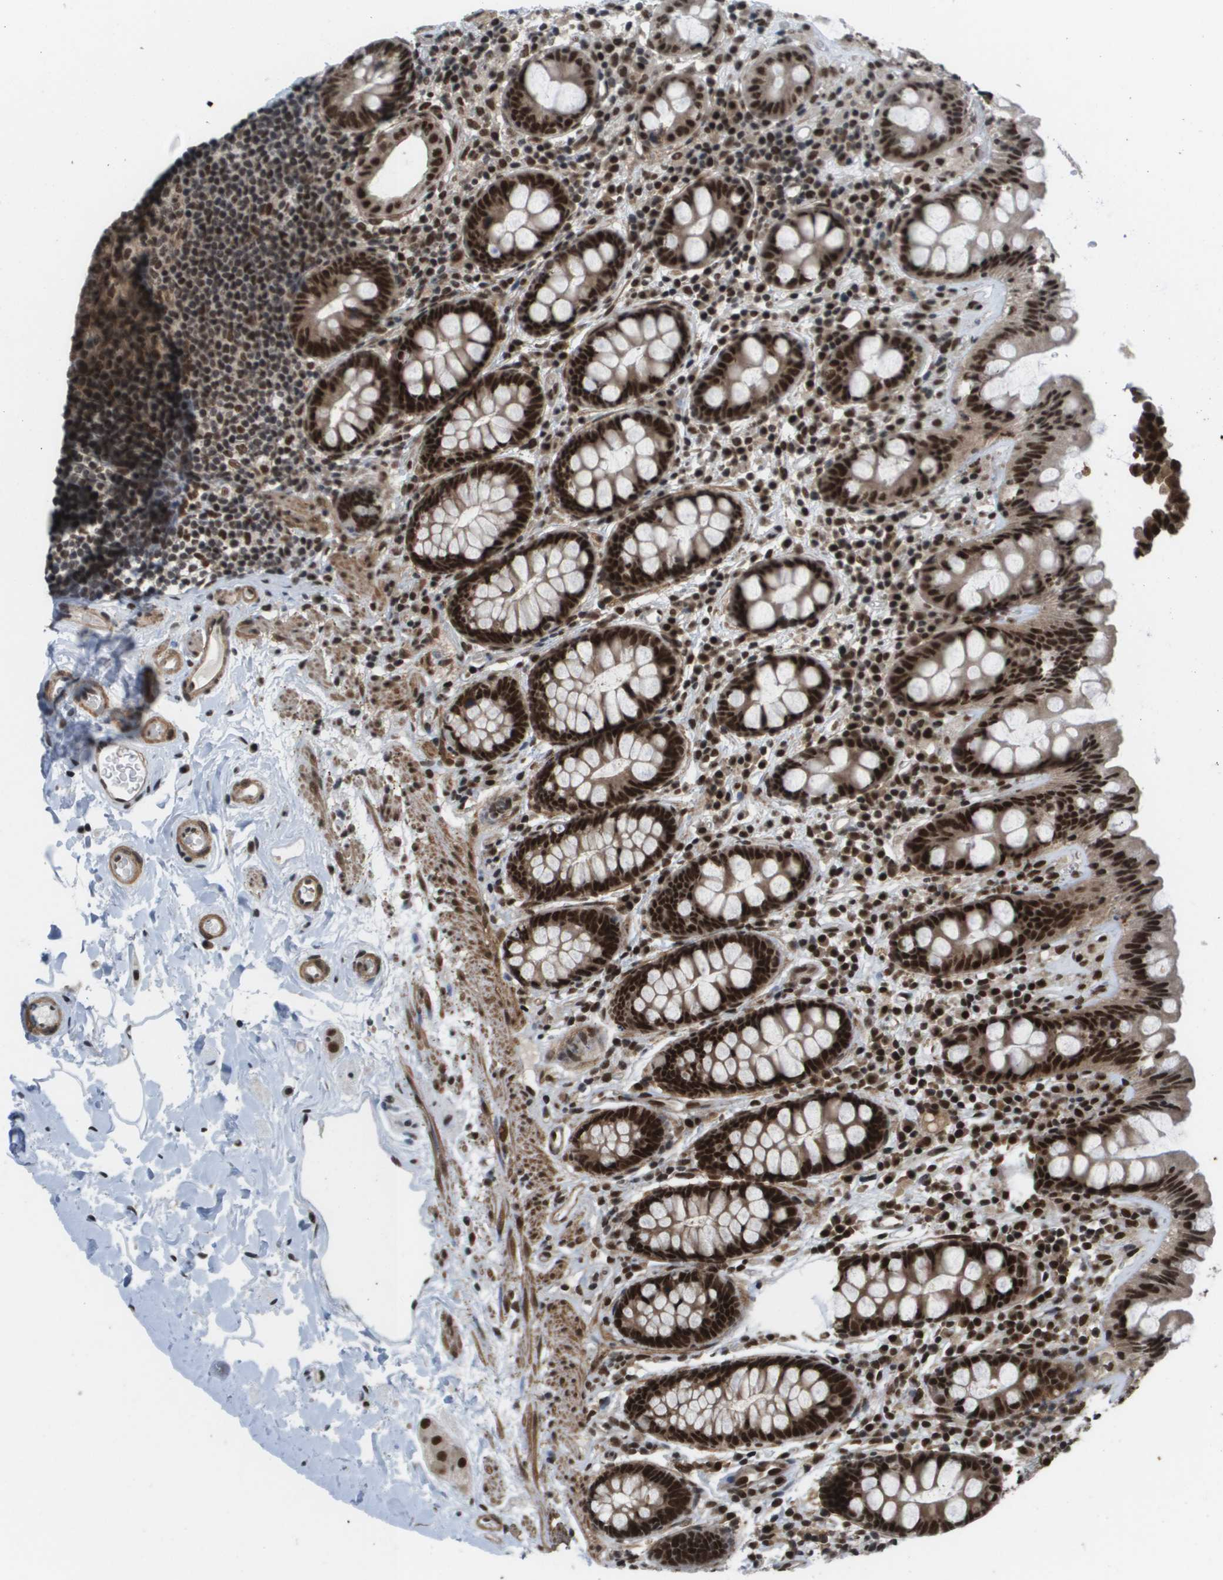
{"staining": {"intensity": "moderate", "quantity": ">75%", "location": "cytoplasmic/membranous"}, "tissue": "colon", "cell_type": "Endothelial cells", "image_type": "normal", "snomed": [{"axis": "morphology", "description": "Normal tissue, NOS"}, {"axis": "topography", "description": "Colon"}], "caption": "Protein expression analysis of benign colon displays moderate cytoplasmic/membranous staining in approximately >75% of endothelial cells. (Brightfield microscopy of DAB IHC at high magnification).", "gene": "PRCC", "patient": {"sex": "female", "age": 80}}